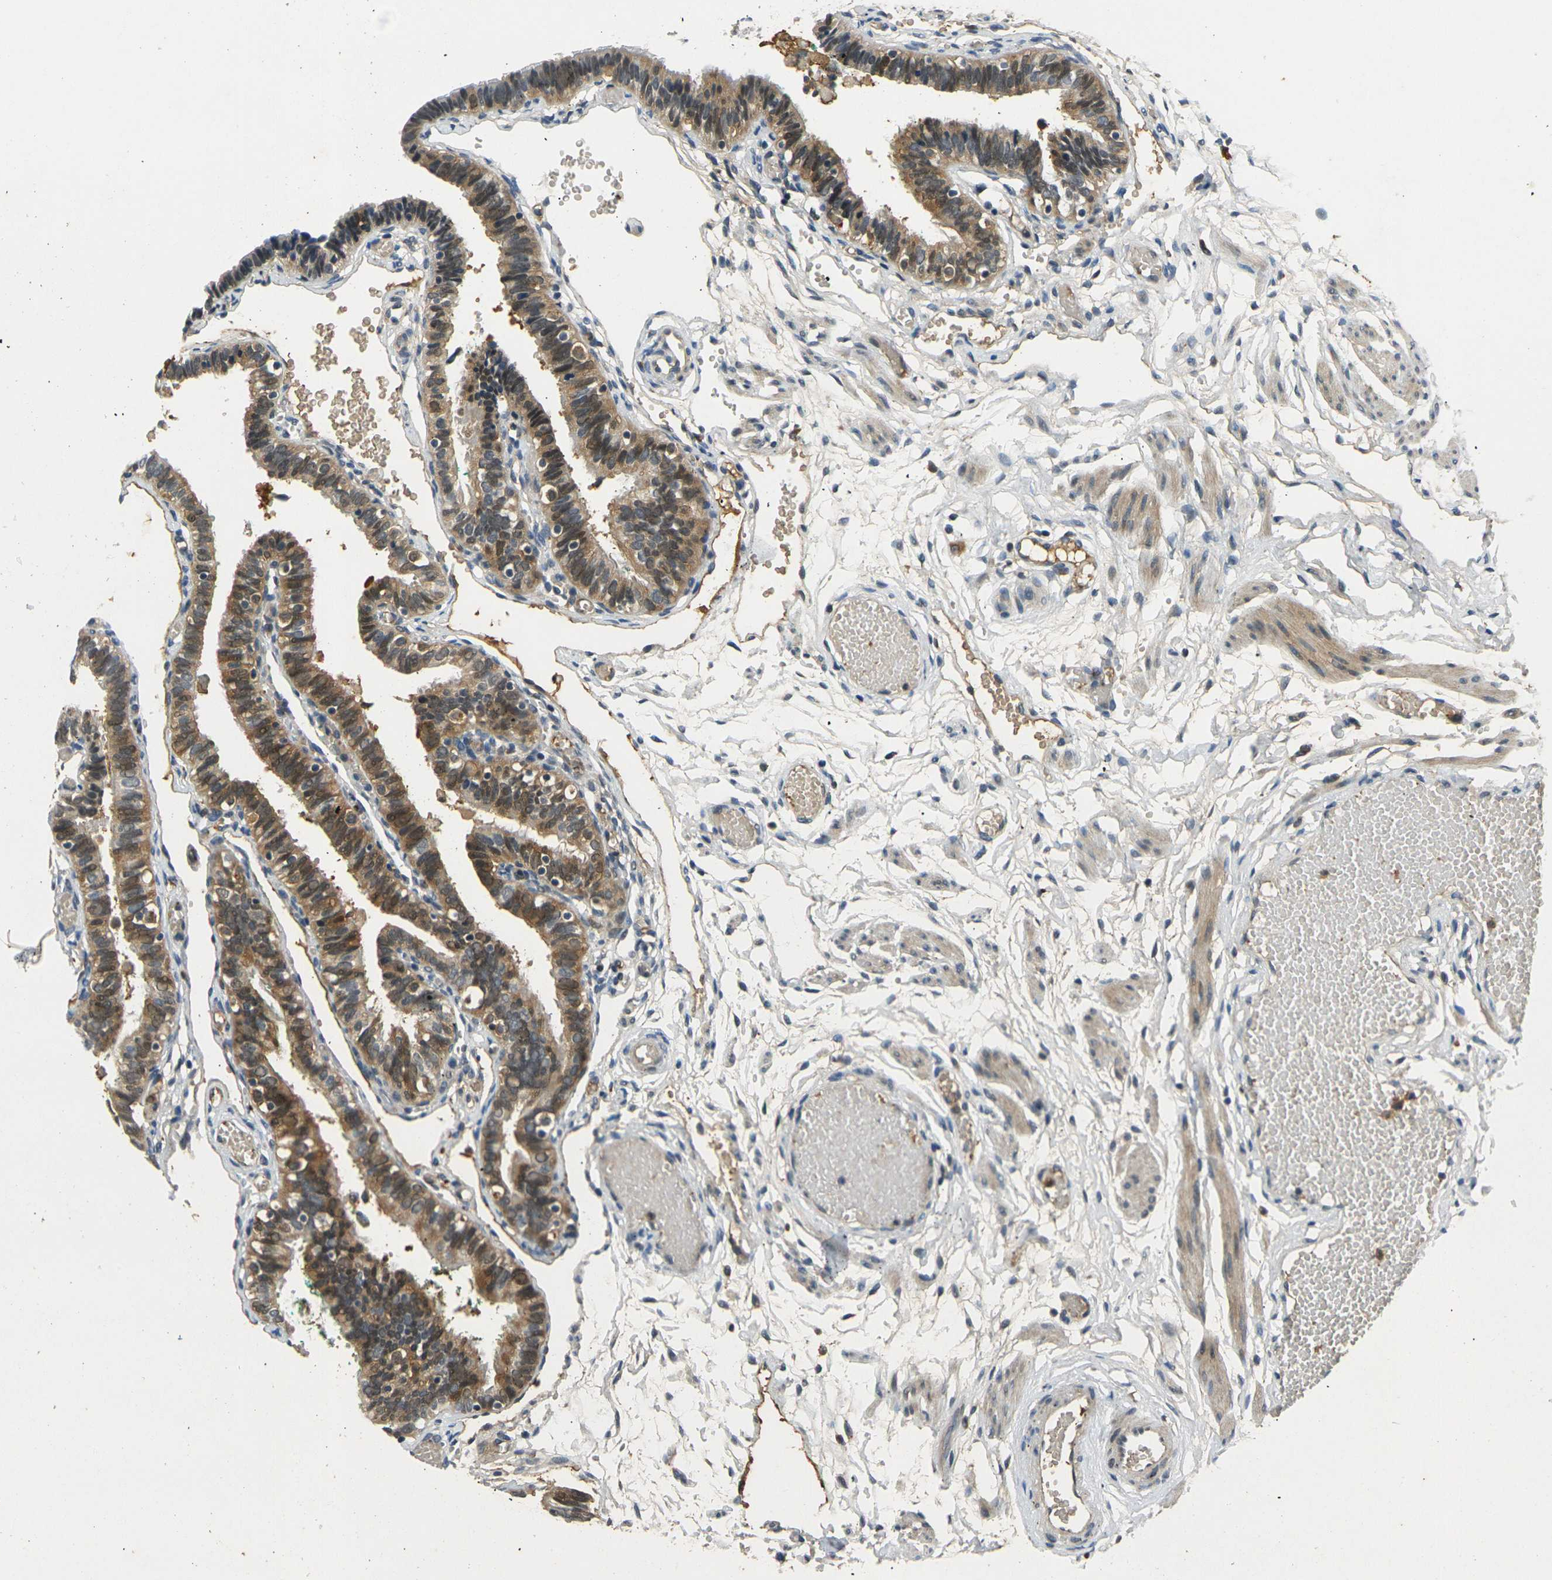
{"staining": {"intensity": "moderate", "quantity": ">75%", "location": "cytoplasmic/membranous,nuclear"}, "tissue": "fallopian tube", "cell_type": "Glandular cells", "image_type": "normal", "snomed": [{"axis": "morphology", "description": "Normal tissue, NOS"}, {"axis": "topography", "description": "Fallopian tube"}], "caption": "Protein expression analysis of normal fallopian tube demonstrates moderate cytoplasmic/membranous,nuclear positivity in about >75% of glandular cells.", "gene": "PIGL", "patient": {"sex": "female", "age": 46}}